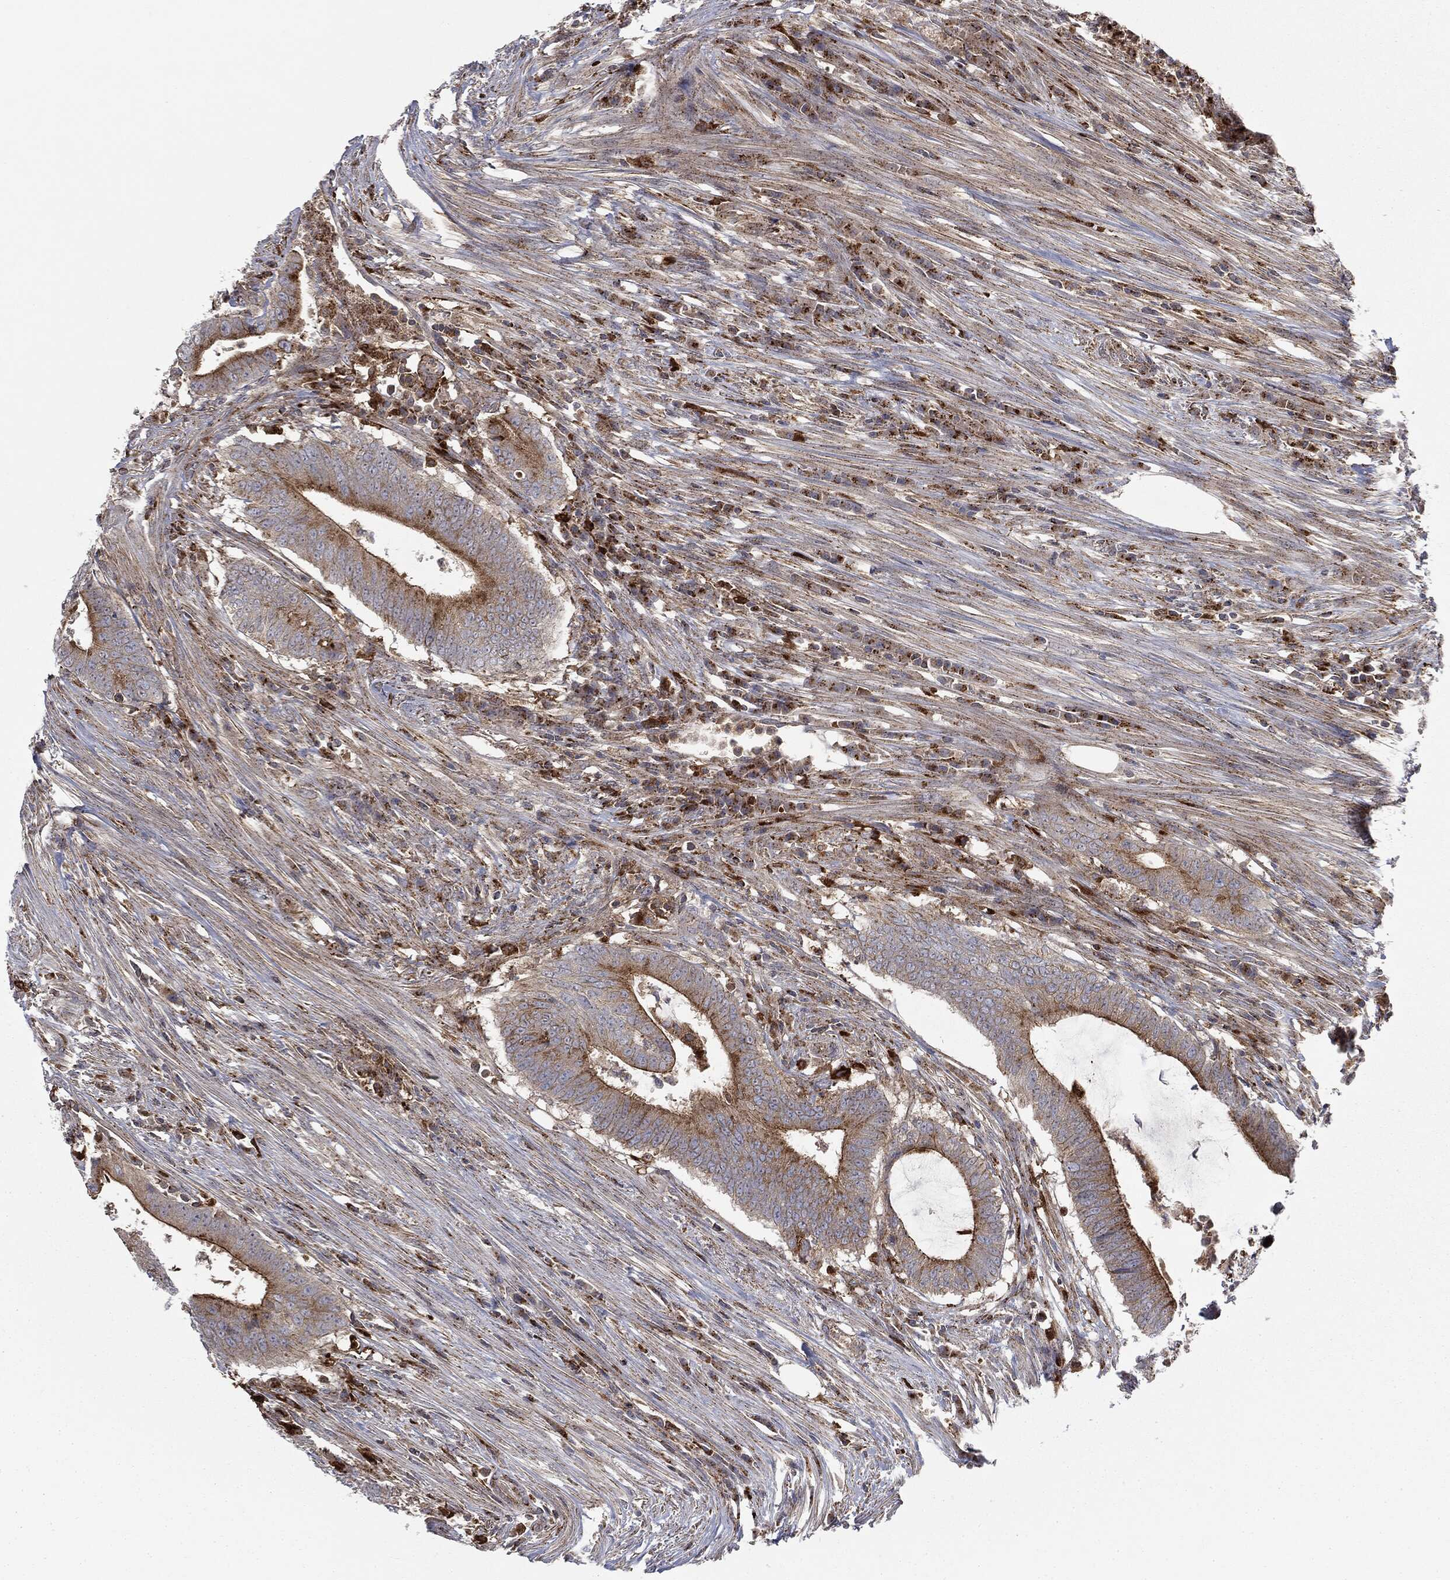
{"staining": {"intensity": "strong", "quantity": "<25%", "location": "cytoplasmic/membranous"}, "tissue": "colorectal cancer", "cell_type": "Tumor cells", "image_type": "cancer", "snomed": [{"axis": "morphology", "description": "Adenocarcinoma, NOS"}, {"axis": "topography", "description": "Colon"}], "caption": "Protein expression analysis of human colorectal adenocarcinoma reveals strong cytoplasmic/membranous positivity in approximately <25% of tumor cells.", "gene": "CTSA", "patient": {"sex": "female", "age": 43}}